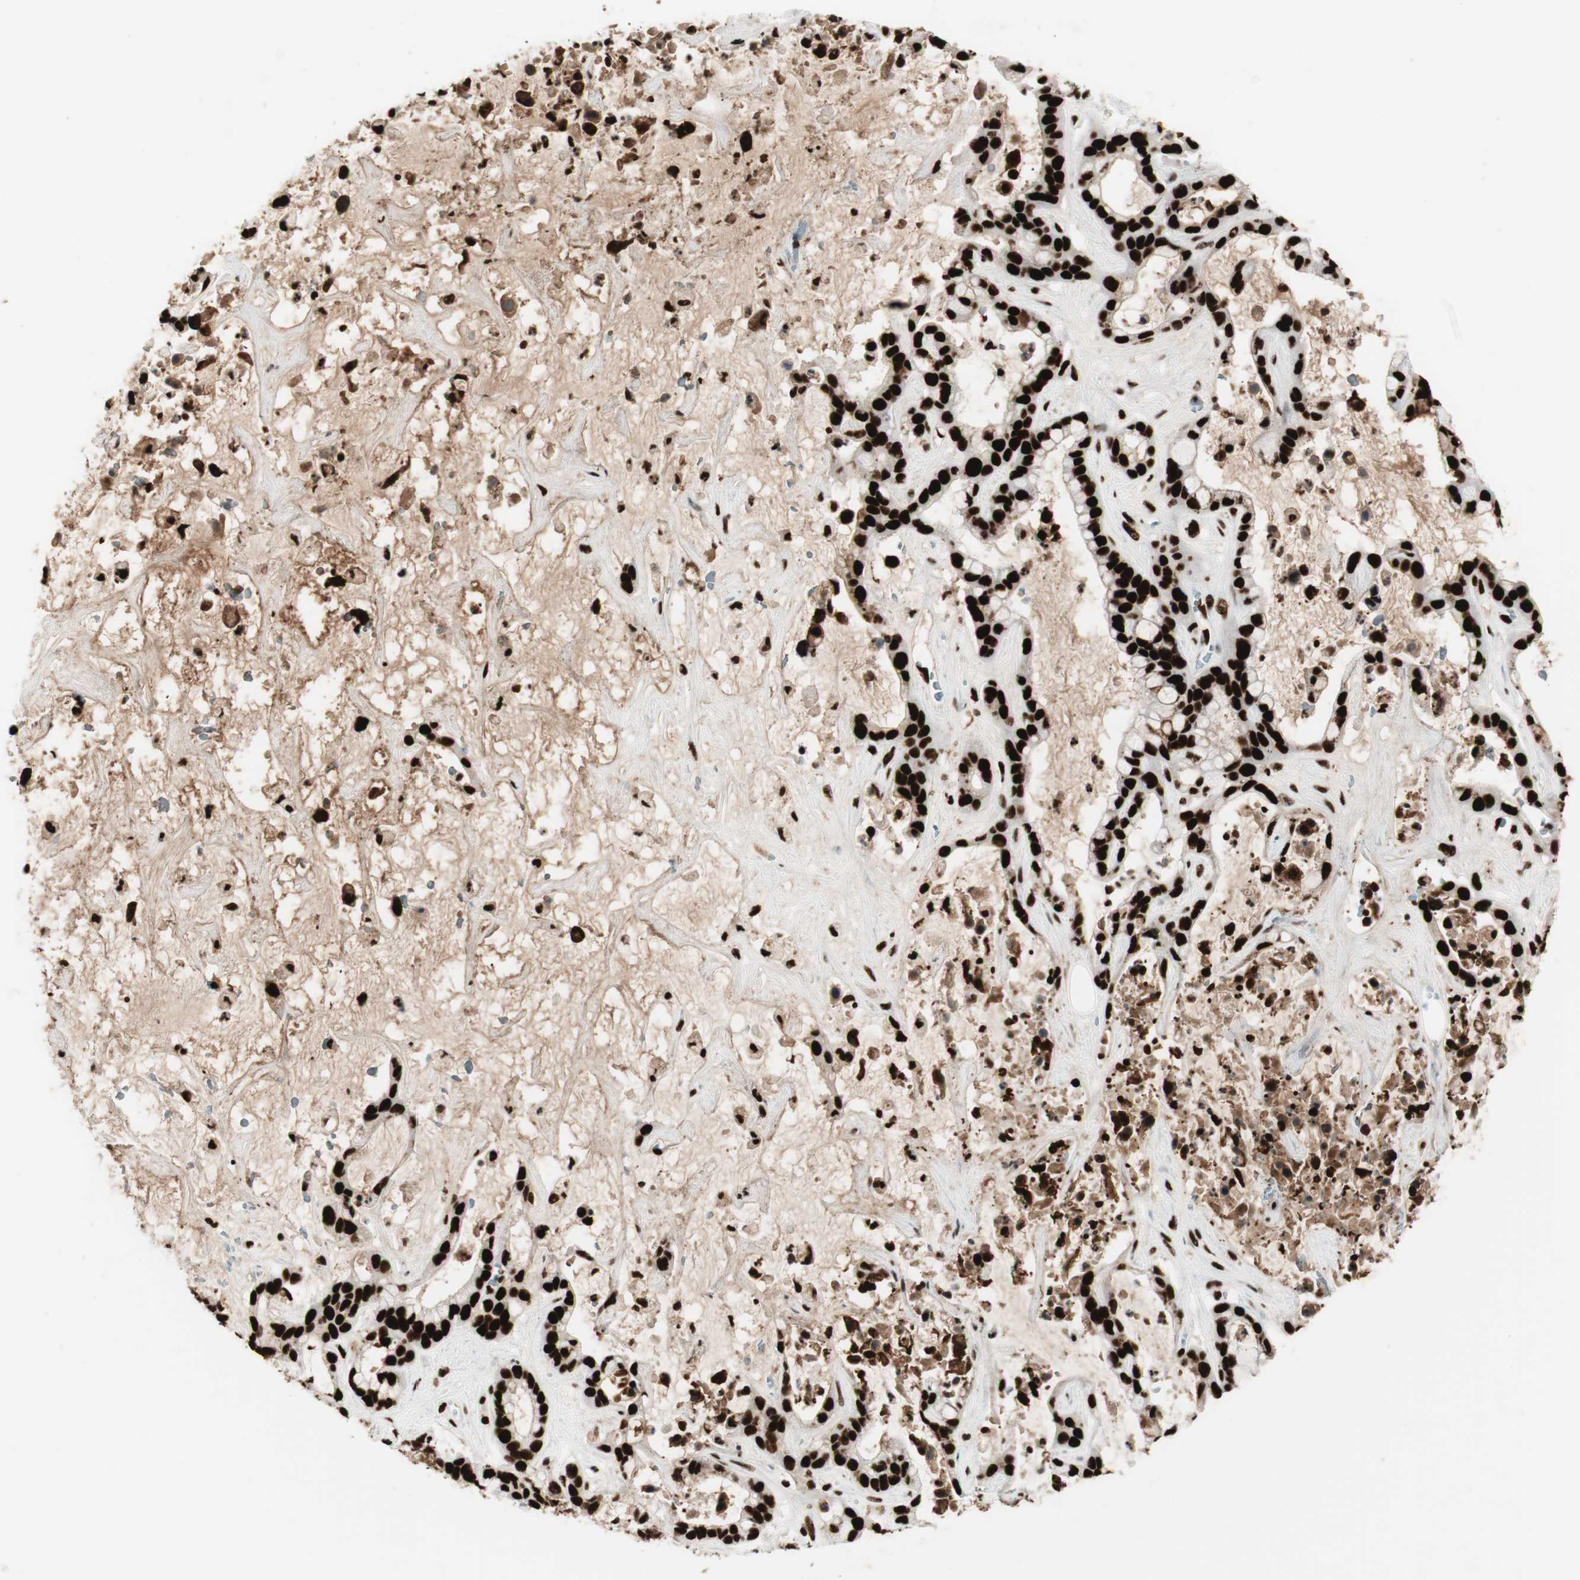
{"staining": {"intensity": "strong", "quantity": ">75%", "location": "nuclear"}, "tissue": "liver cancer", "cell_type": "Tumor cells", "image_type": "cancer", "snomed": [{"axis": "morphology", "description": "Cholangiocarcinoma"}, {"axis": "topography", "description": "Liver"}], "caption": "Protein expression analysis of liver cholangiocarcinoma shows strong nuclear expression in approximately >75% of tumor cells.", "gene": "PSME3", "patient": {"sex": "female", "age": 65}}